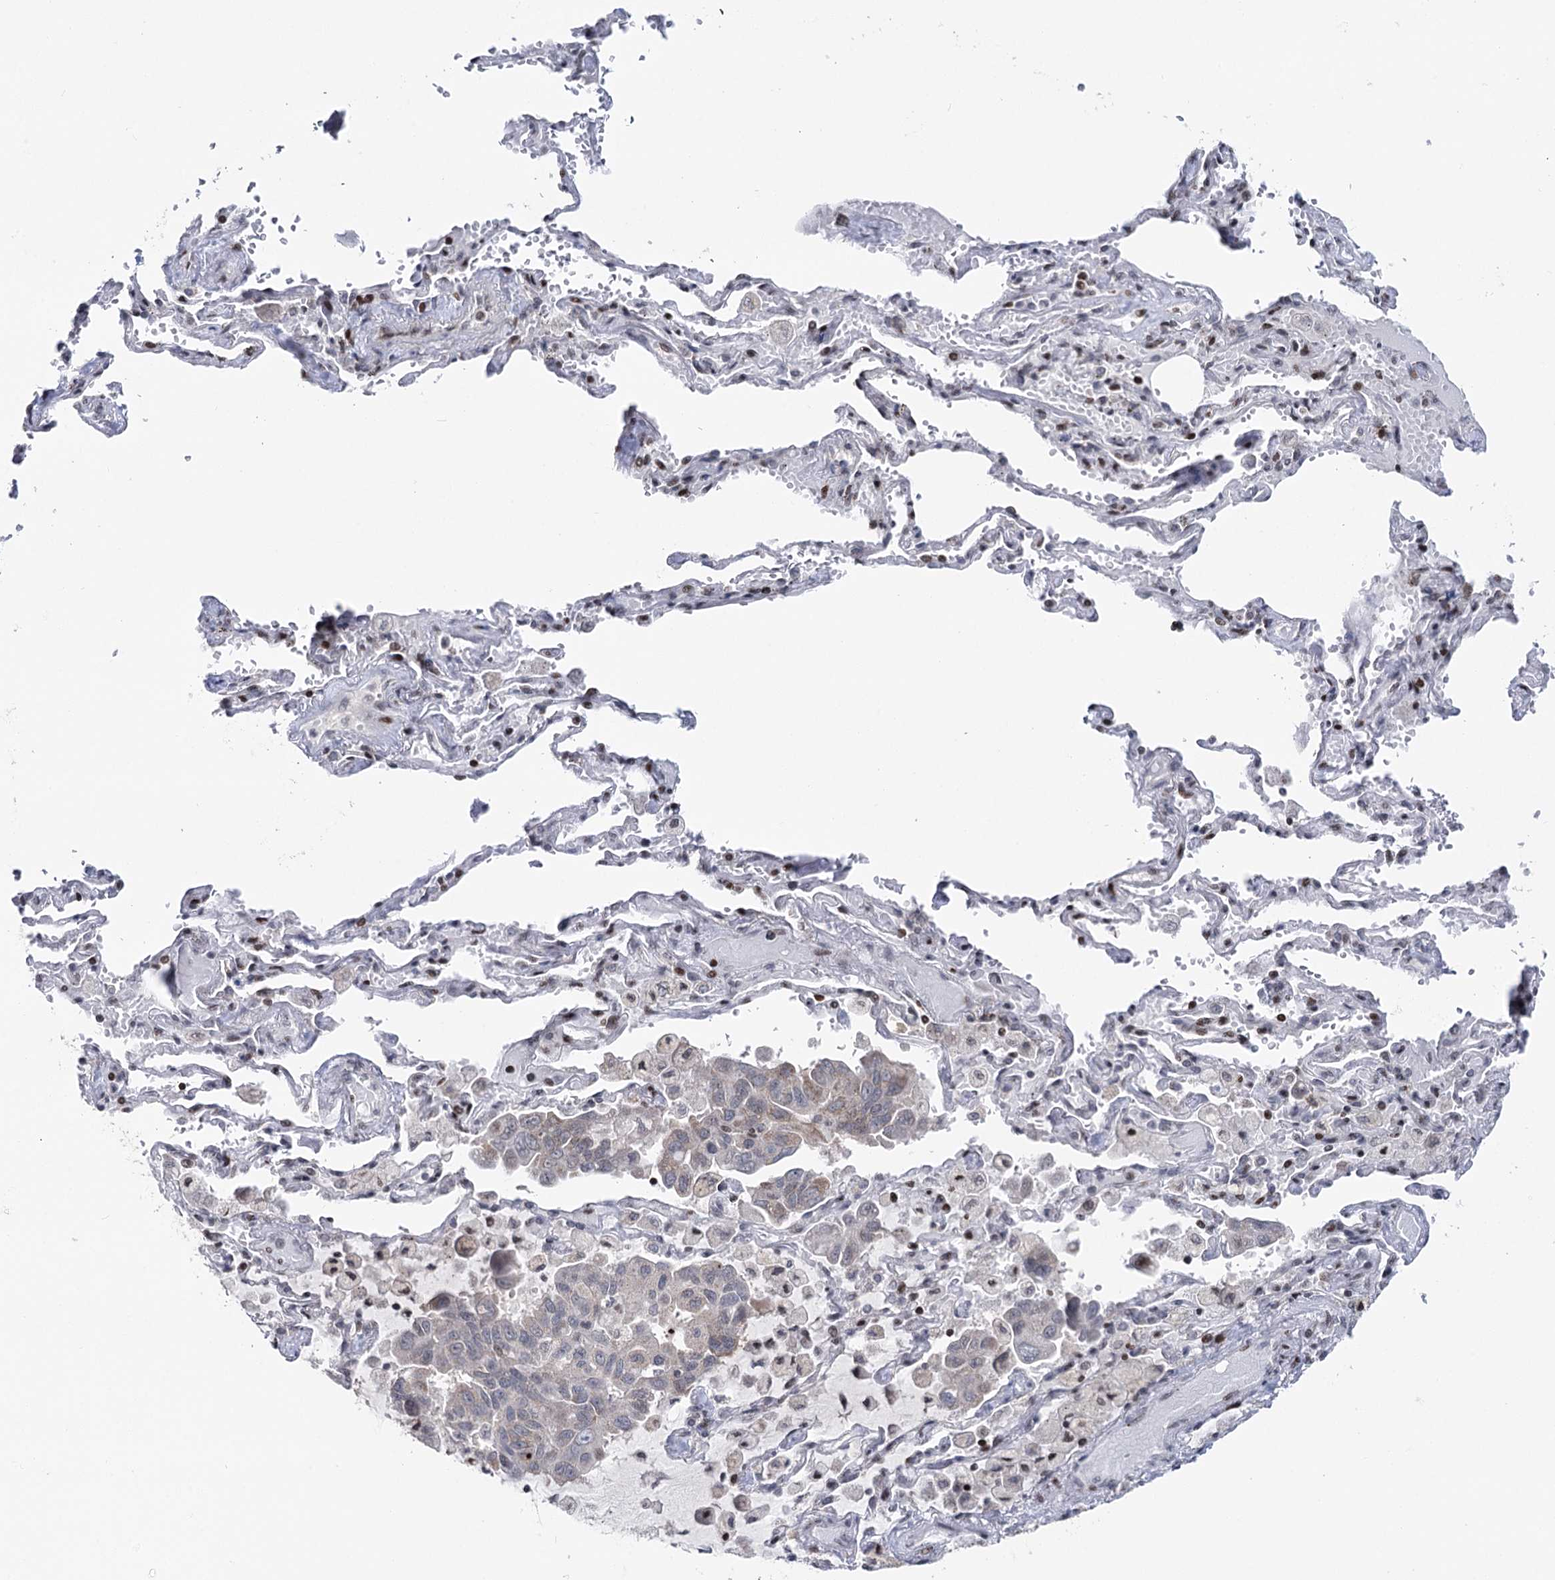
{"staining": {"intensity": "negative", "quantity": "none", "location": "none"}, "tissue": "lung cancer", "cell_type": "Tumor cells", "image_type": "cancer", "snomed": [{"axis": "morphology", "description": "Adenocarcinoma, NOS"}, {"axis": "topography", "description": "Lung"}], "caption": "Tumor cells are negative for brown protein staining in lung cancer. (Immunohistochemistry (ihc), brightfield microscopy, high magnification).", "gene": "PTGR1", "patient": {"sex": "male", "age": 64}}